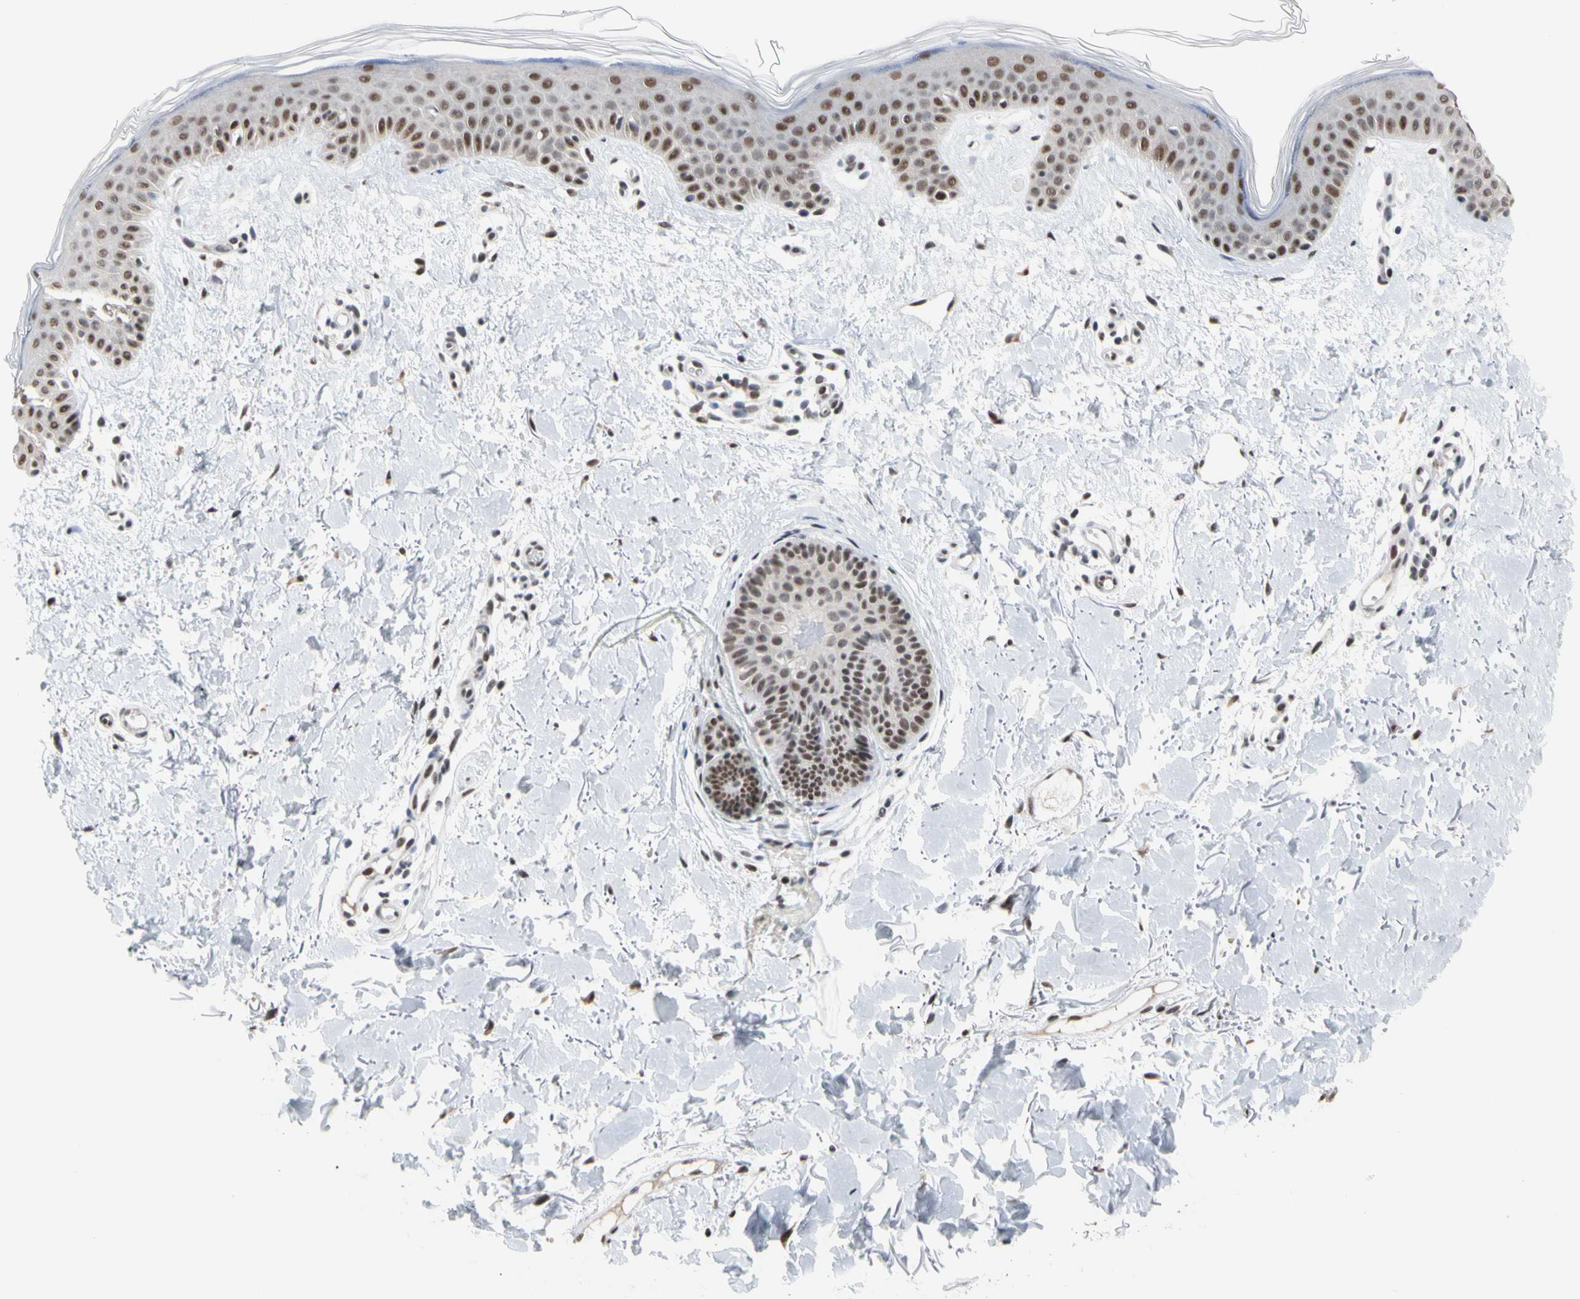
{"staining": {"intensity": "moderate", "quantity": ">75%", "location": "nuclear"}, "tissue": "skin", "cell_type": "Fibroblasts", "image_type": "normal", "snomed": [{"axis": "morphology", "description": "Normal tissue, NOS"}, {"axis": "topography", "description": "Skin"}], "caption": "DAB immunohistochemical staining of normal skin reveals moderate nuclear protein positivity in approximately >75% of fibroblasts.", "gene": "FAM98B", "patient": {"sex": "female", "age": 56}}